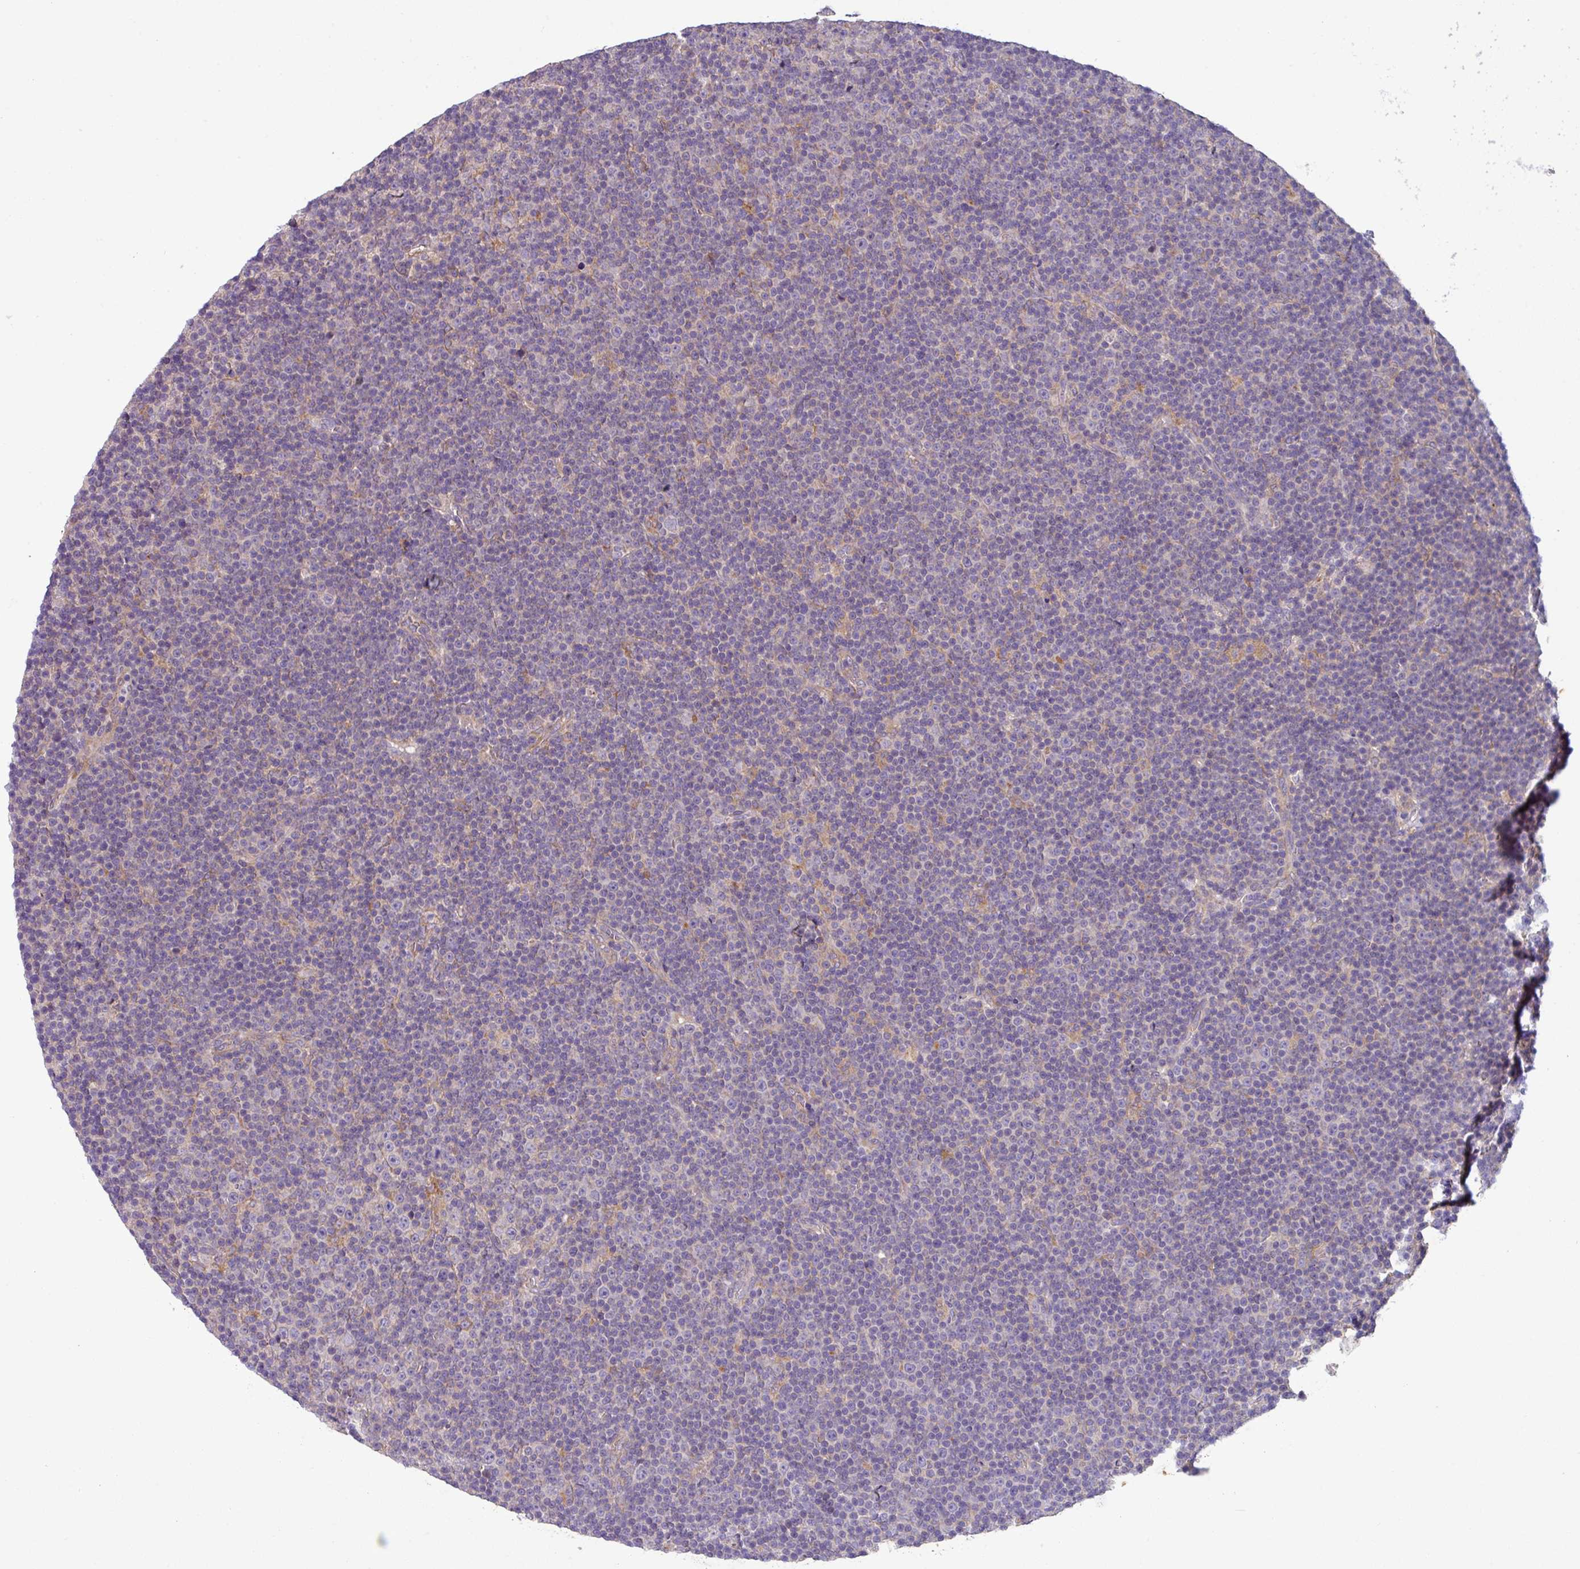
{"staining": {"intensity": "negative", "quantity": "none", "location": "none"}, "tissue": "lymphoma", "cell_type": "Tumor cells", "image_type": "cancer", "snomed": [{"axis": "morphology", "description": "Malignant lymphoma, non-Hodgkin's type, Low grade"}, {"axis": "topography", "description": "Lymph node"}], "caption": "Micrograph shows no protein staining in tumor cells of lymphoma tissue. (Brightfield microscopy of DAB immunohistochemistry (IHC) at high magnification).", "gene": "SLC23A2", "patient": {"sex": "female", "age": 67}}